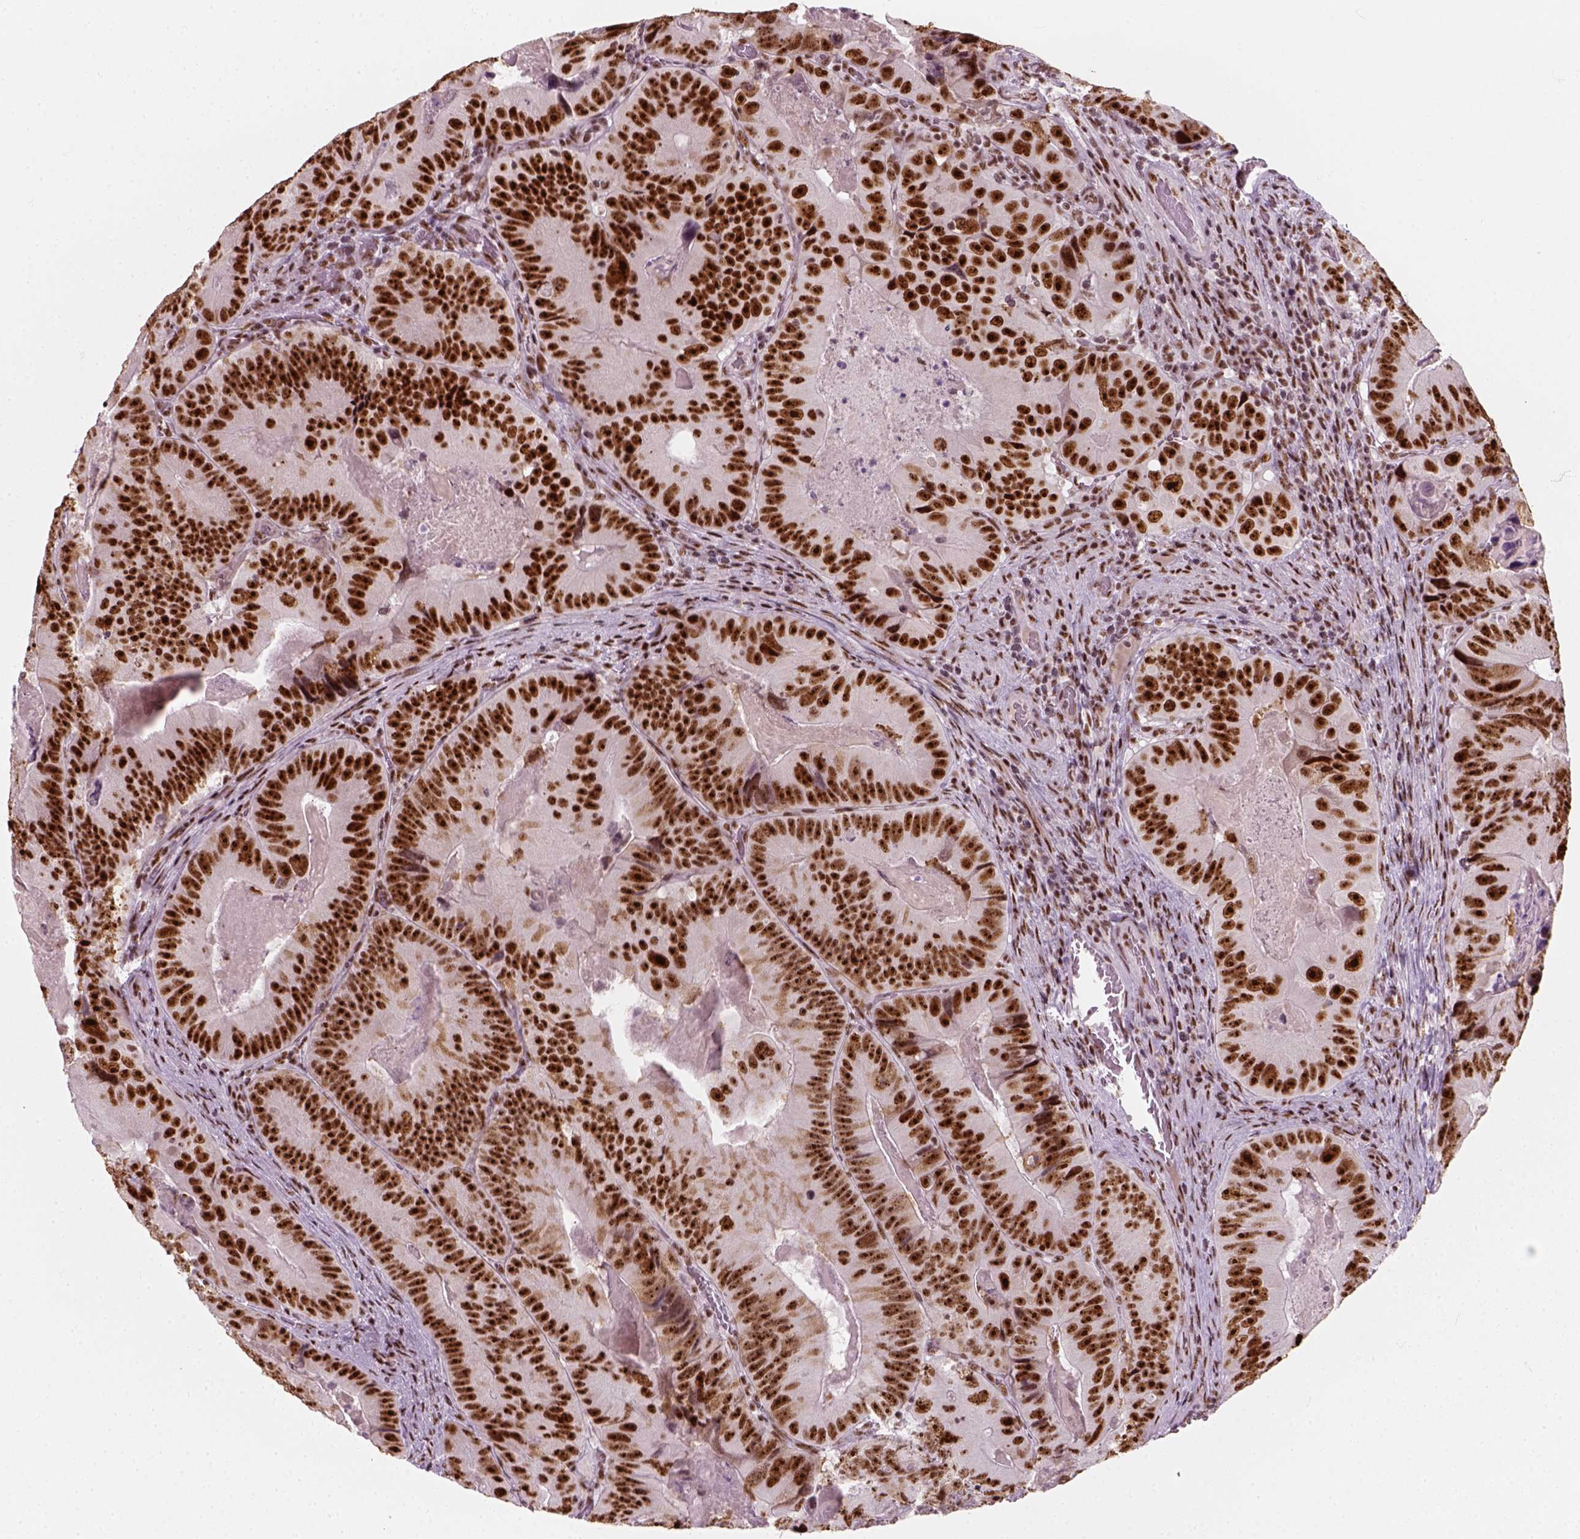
{"staining": {"intensity": "strong", "quantity": ">75%", "location": "nuclear"}, "tissue": "colorectal cancer", "cell_type": "Tumor cells", "image_type": "cancer", "snomed": [{"axis": "morphology", "description": "Adenocarcinoma, NOS"}, {"axis": "topography", "description": "Colon"}], "caption": "Tumor cells display high levels of strong nuclear staining in about >75% of cells in human colorectal cancer (adenocarcinoma). The staining is performed using DAB (3,3'-diaminobenzidine) brown chromogen to label protein expression. The nuclei are counter-stained blue using hematoxylin.", "gene": "GTF2F1", "patient": {"sex": "female", "age": 86}}